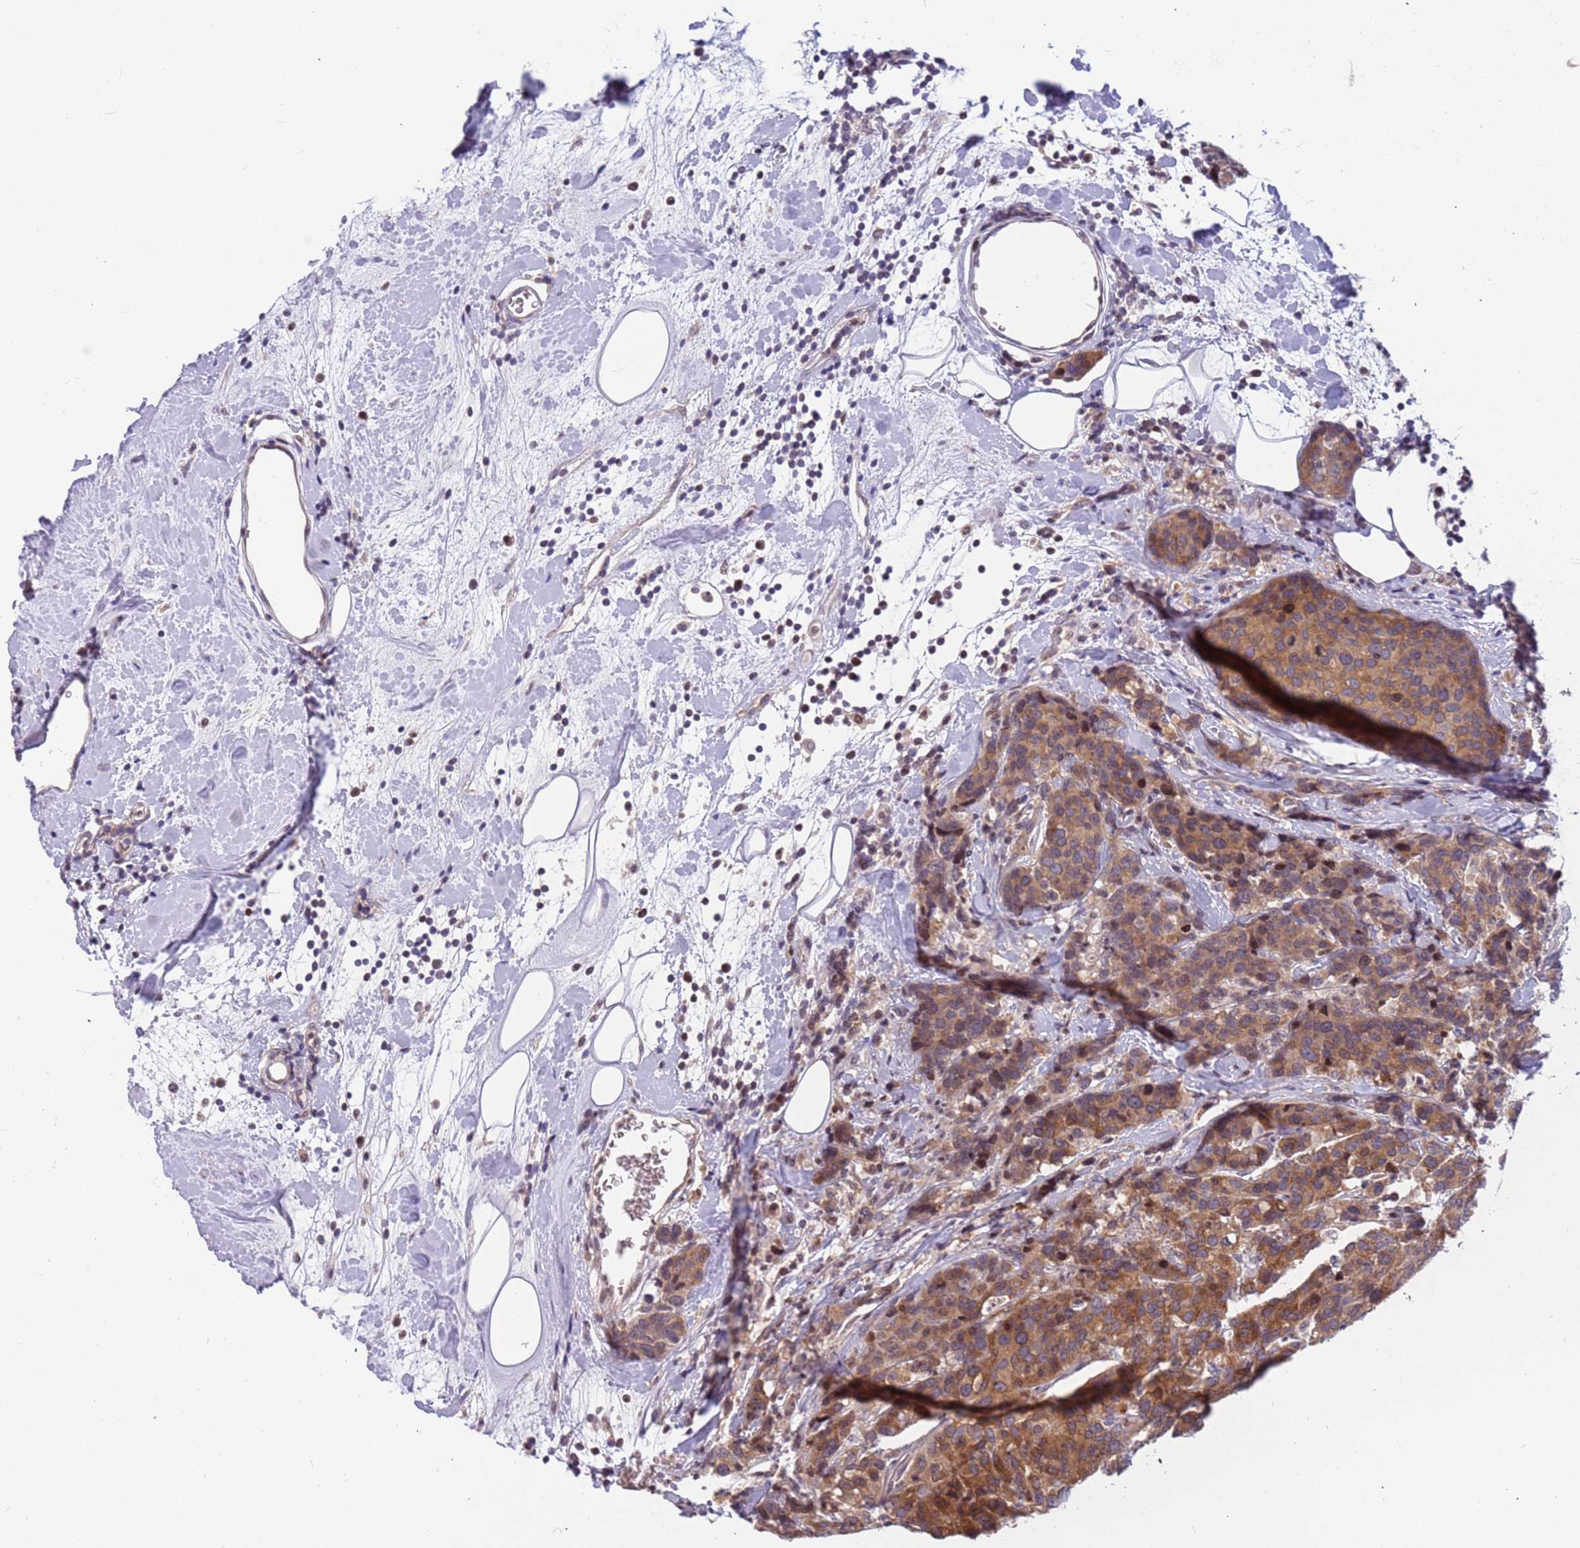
{"staining": {"intensity": "moderate", "quantity": ">75%", "location": "cytoplasmic/membranous"}, "tissue": "breast cancer", "cell_type": "Tumor cells", "image_type": "cancer", "snomed": [{"axis": "morphology", "description": "Lobular carcinoma"}, {"axis": "topography", "description": "Breast"}], "caption": "IHC (DAB (3,3'-diaminobenzidine)) staining of human breast cancer (lobular carcinoma) shows moderate cytoplasmic/membranous protein expression in about >75% of tumor cells.", "gene": "ARHGEF5", "patient": {"sex": "female", "age": 59}}